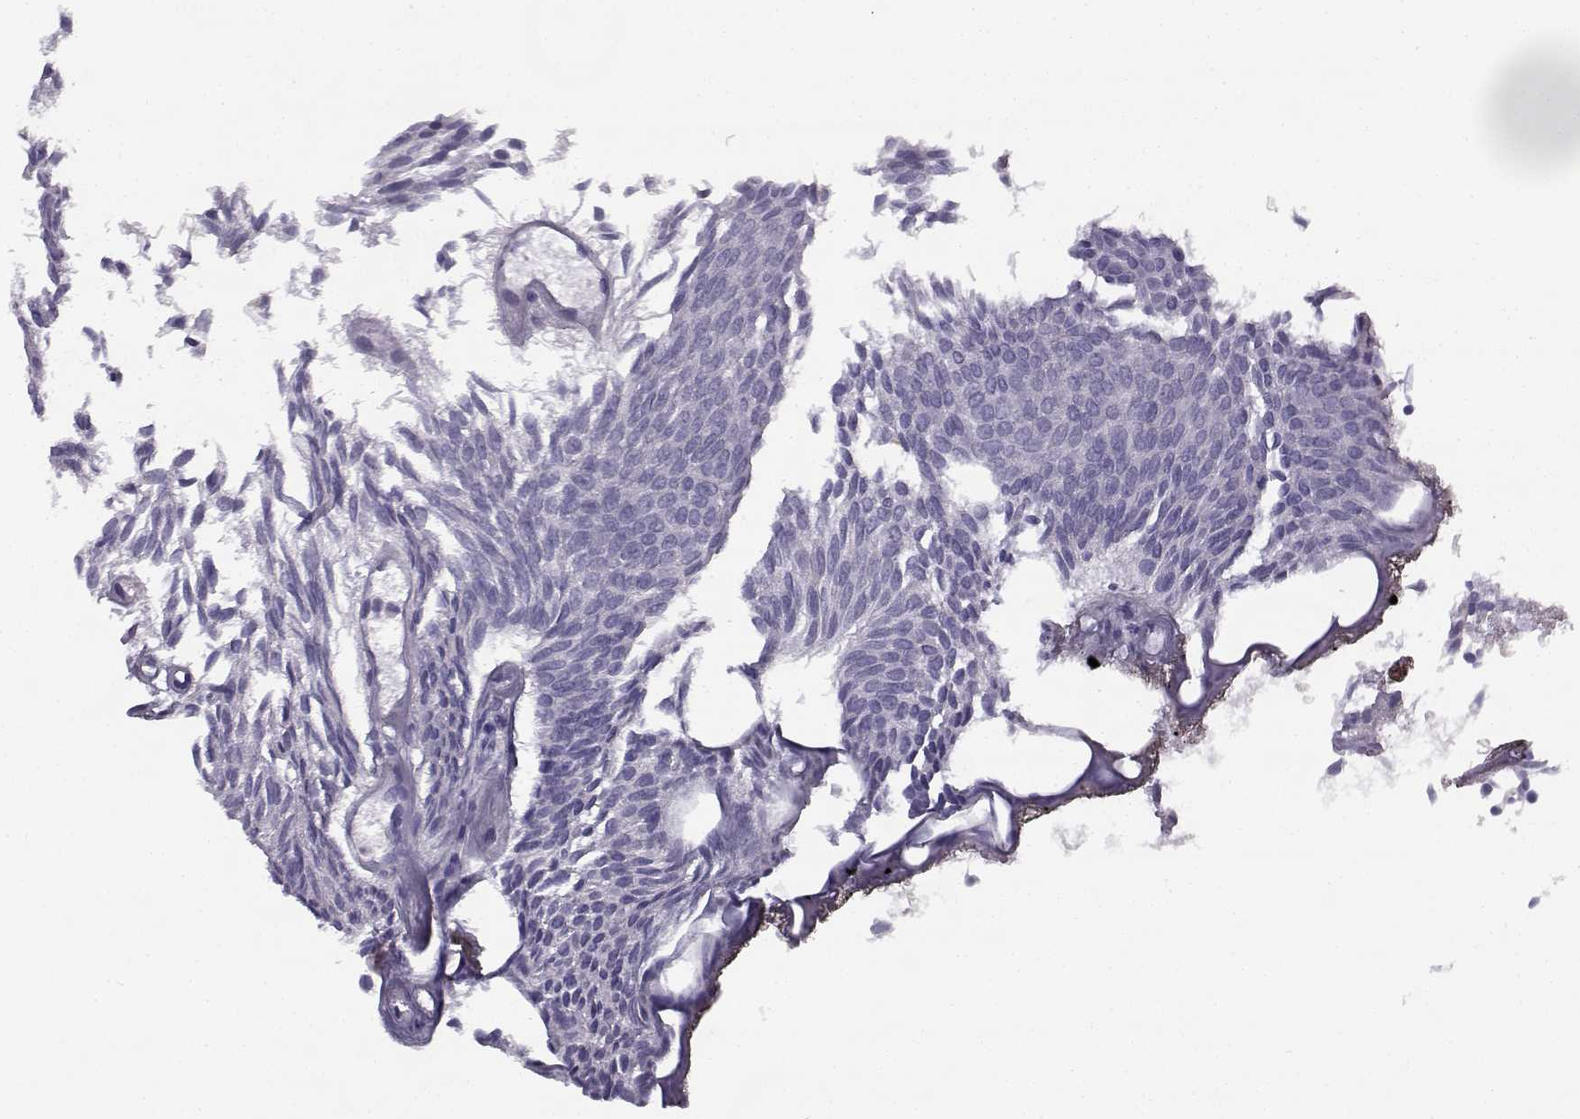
{"staining": {"intensity": "negative", "quantity": "none", "location": "none"}, "tissue": "urothelial cancer", "cell_type": "Tumor cells", "image_type": "cancer", "snomed": [{"axis": "morphology", "description": "Urothelial carcinoma, Low grade"}, {"axis": "topography", "description": "Urinary bladder"}], "caption": "Urothelial cancer was stained to show a protein in brown. There is no significant staining in tumor cells. Nuclei are stained in blue.", "gene": "CREB3L3", "patient": {"sex": "male", "age": 63}}